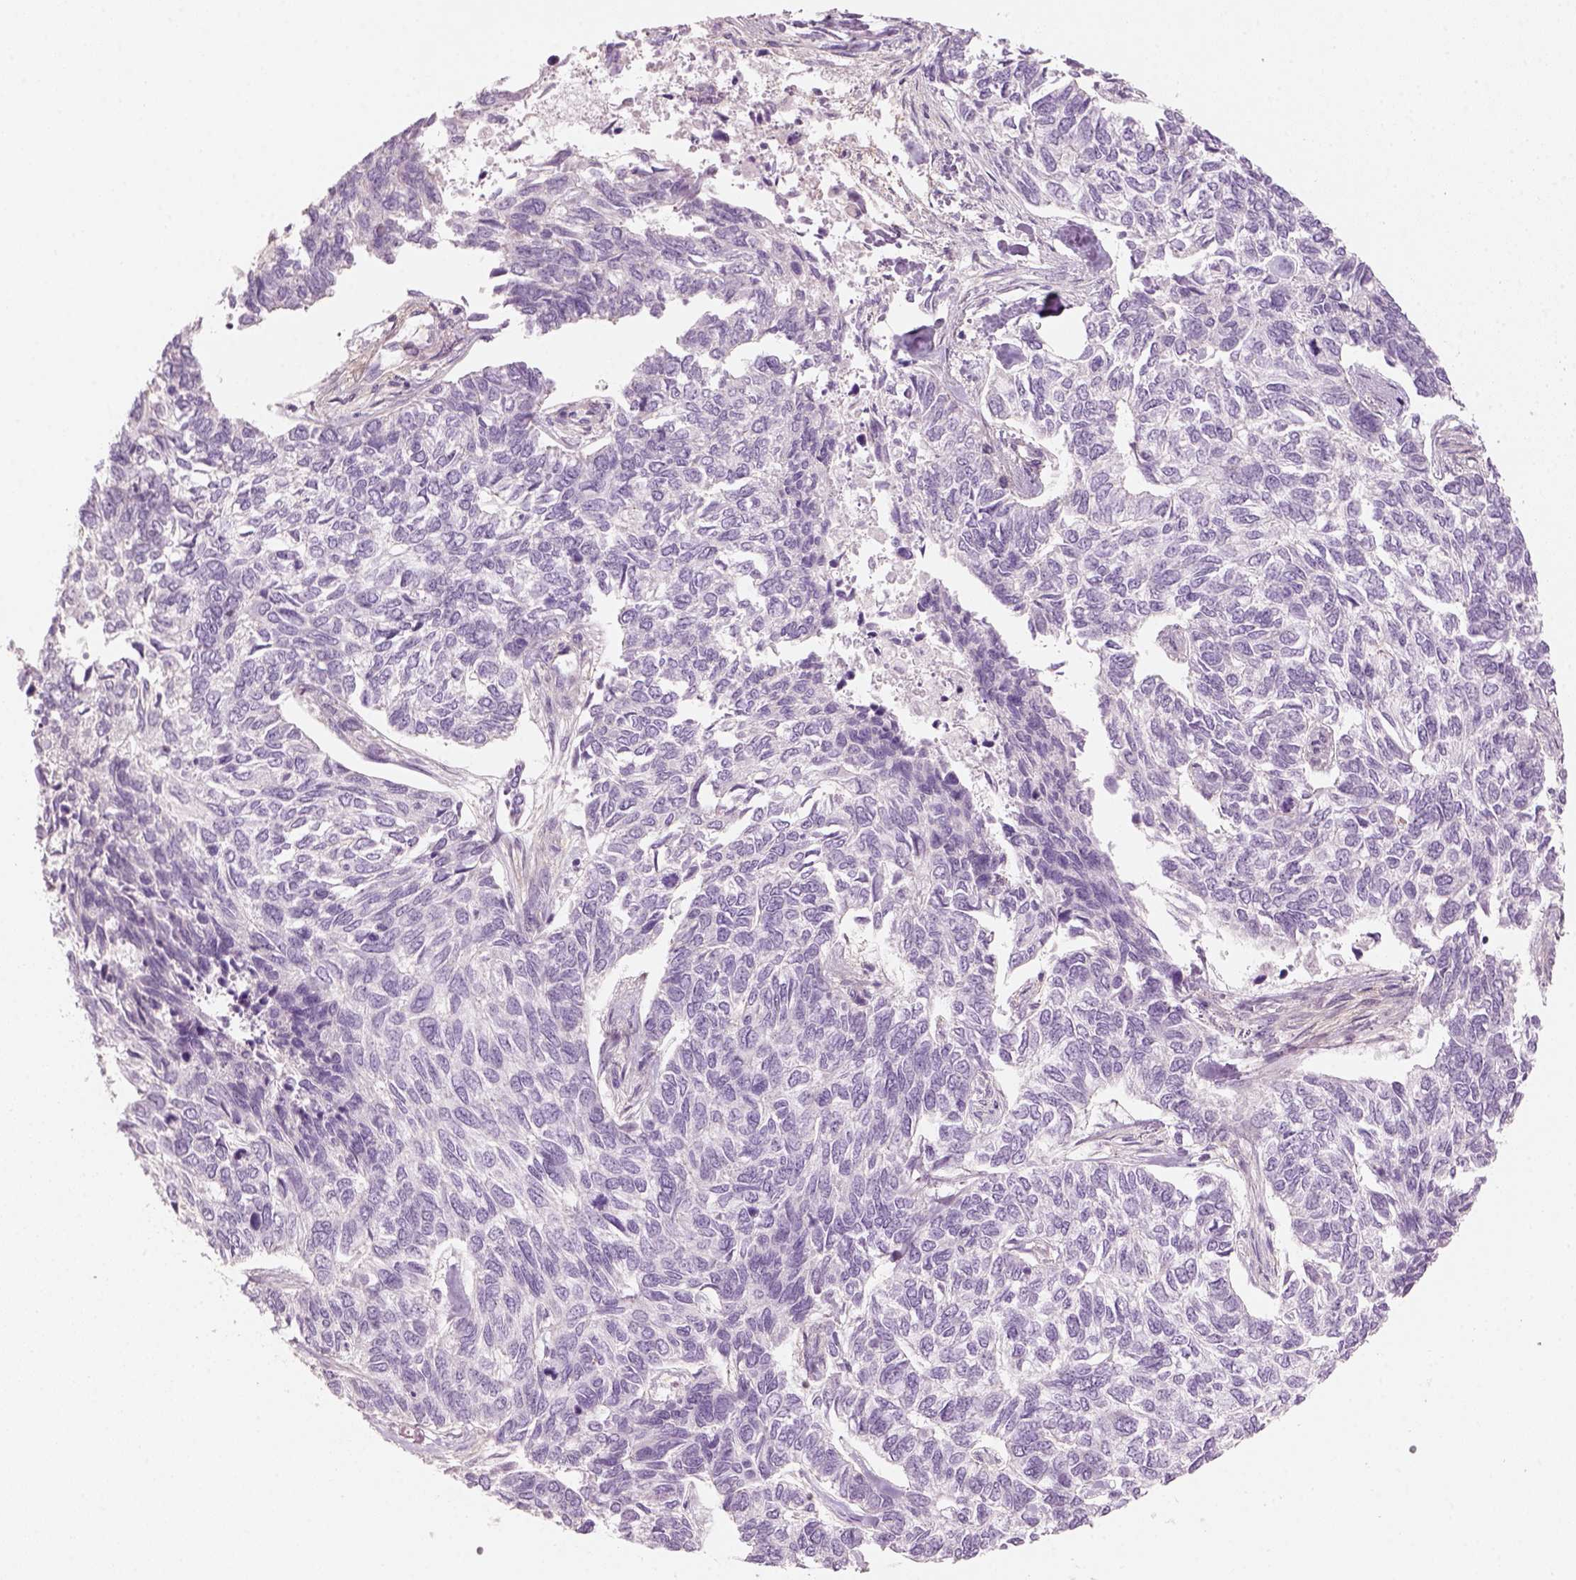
{"staining": {"intensity": "negative", "quantity": "none", "location": "none"}, "tissue": "skin cancer", "cell_type": "Tumor cells", "image_type": "cancer", "snomed": [{"axis": "morphology", "description": "Basal cell carcinoma"}, {"axis": "topography", "description": "Skin"}], "caption": "The image shows no staining of tumor cells in basal cell carcinoma (skin).", "gene": "KRT25", "patient": {"sex": "female", "age": 65}}